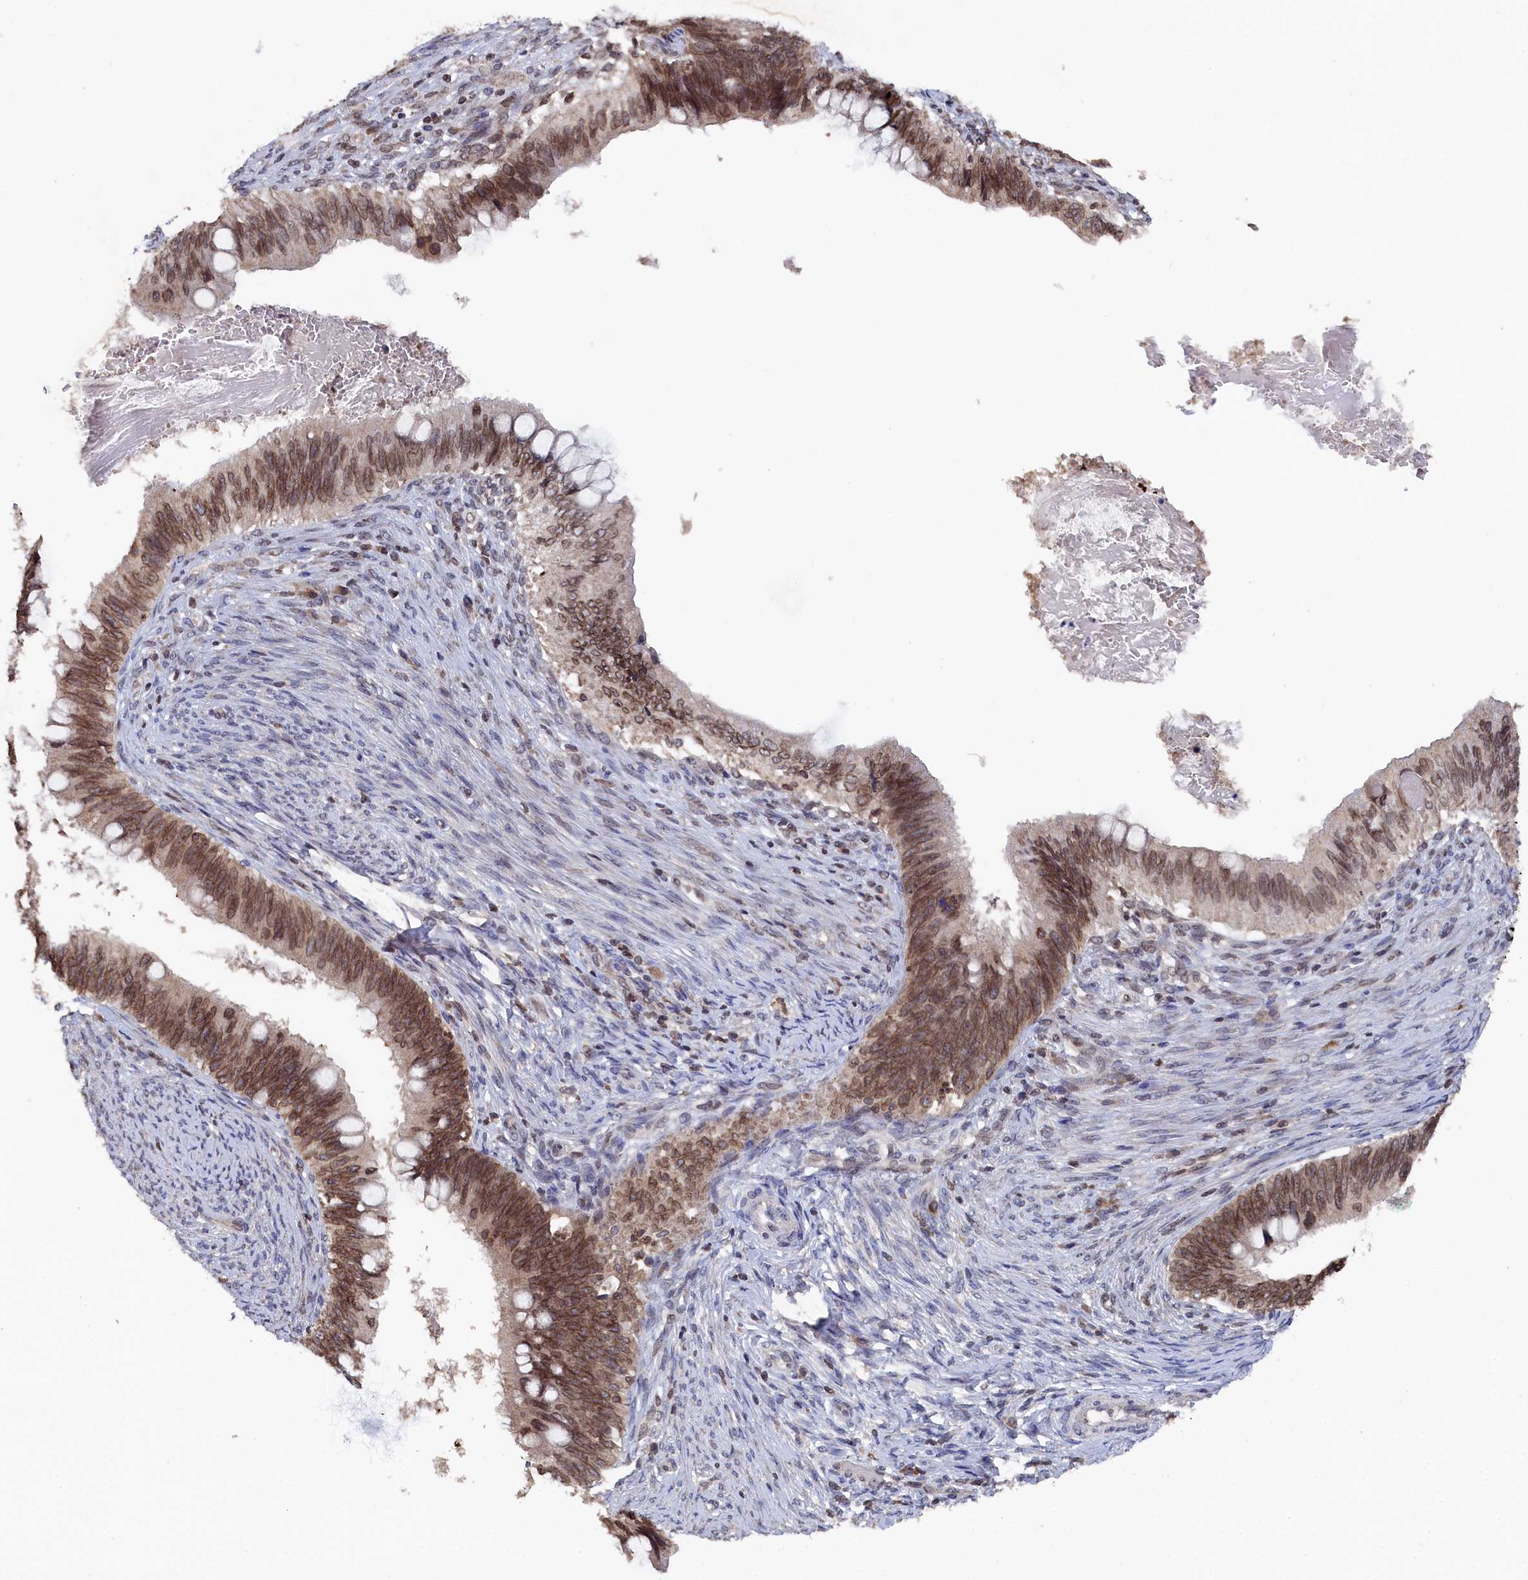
{"staining": {"intensity": "moderate", "quantity": ">75%", "location": "cytoplasmic/membranous,nuclear"}, "tissue": "cervical cancer", "cell_type": "Tumor cells", "image_type": "cancer", "snomed": [{"axis": "morphology", "description": "Adenocarcinoma, NOS"}, {"axis": "topography", "description": "Cervix"}], "caption": "Immunohistochemical staining of human cervical cancer (adenocarcinoma) displays medium levels of moderate cytoplasmic/membranous and nuclear positivity in approximately >75% of tumor cells.", "gene": "ANKEF1", "patient": {"sex": "female", "age": 42}}